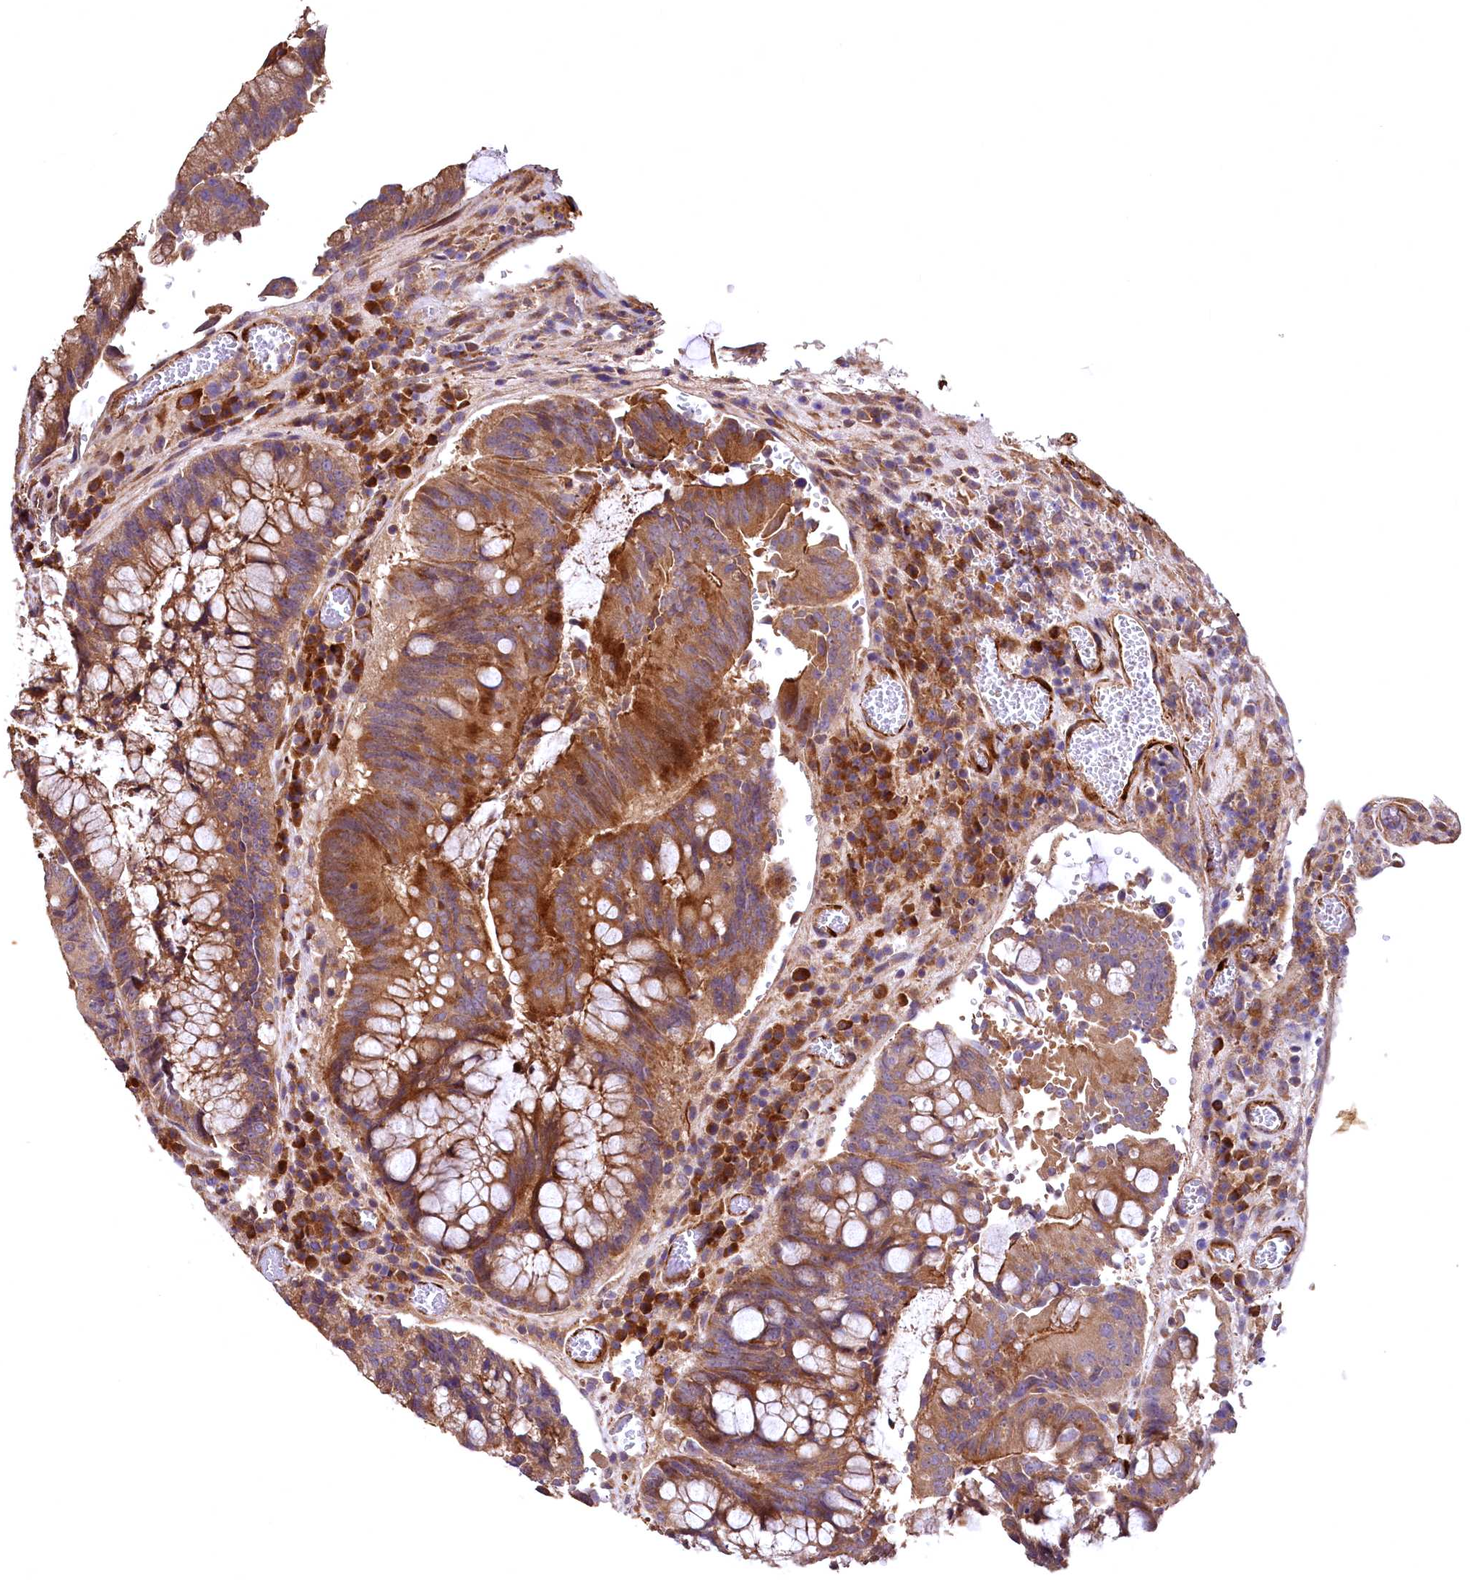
{"staining": {"intensity": "moderate", "quantity": ">75%", "location": "cytoplasmic/membranous"}, "tissue": "colorectal cancer", "cell_type": "Tumor cells", "image_type": "cancer", "snomed": [{"axis": "morphology", "description": "Adenocarcinoma, NOS"}, {"axis": "topography", "description": "Rectum"}], "caption": "Tumor cells display medium levels of moderate cytoplasmic/membranous staining in about >75% of cells in human colorectal cancer (adenocarcinoma).", "gene": "RASSF1", "patient": {"sex": "male", "age": 69}}